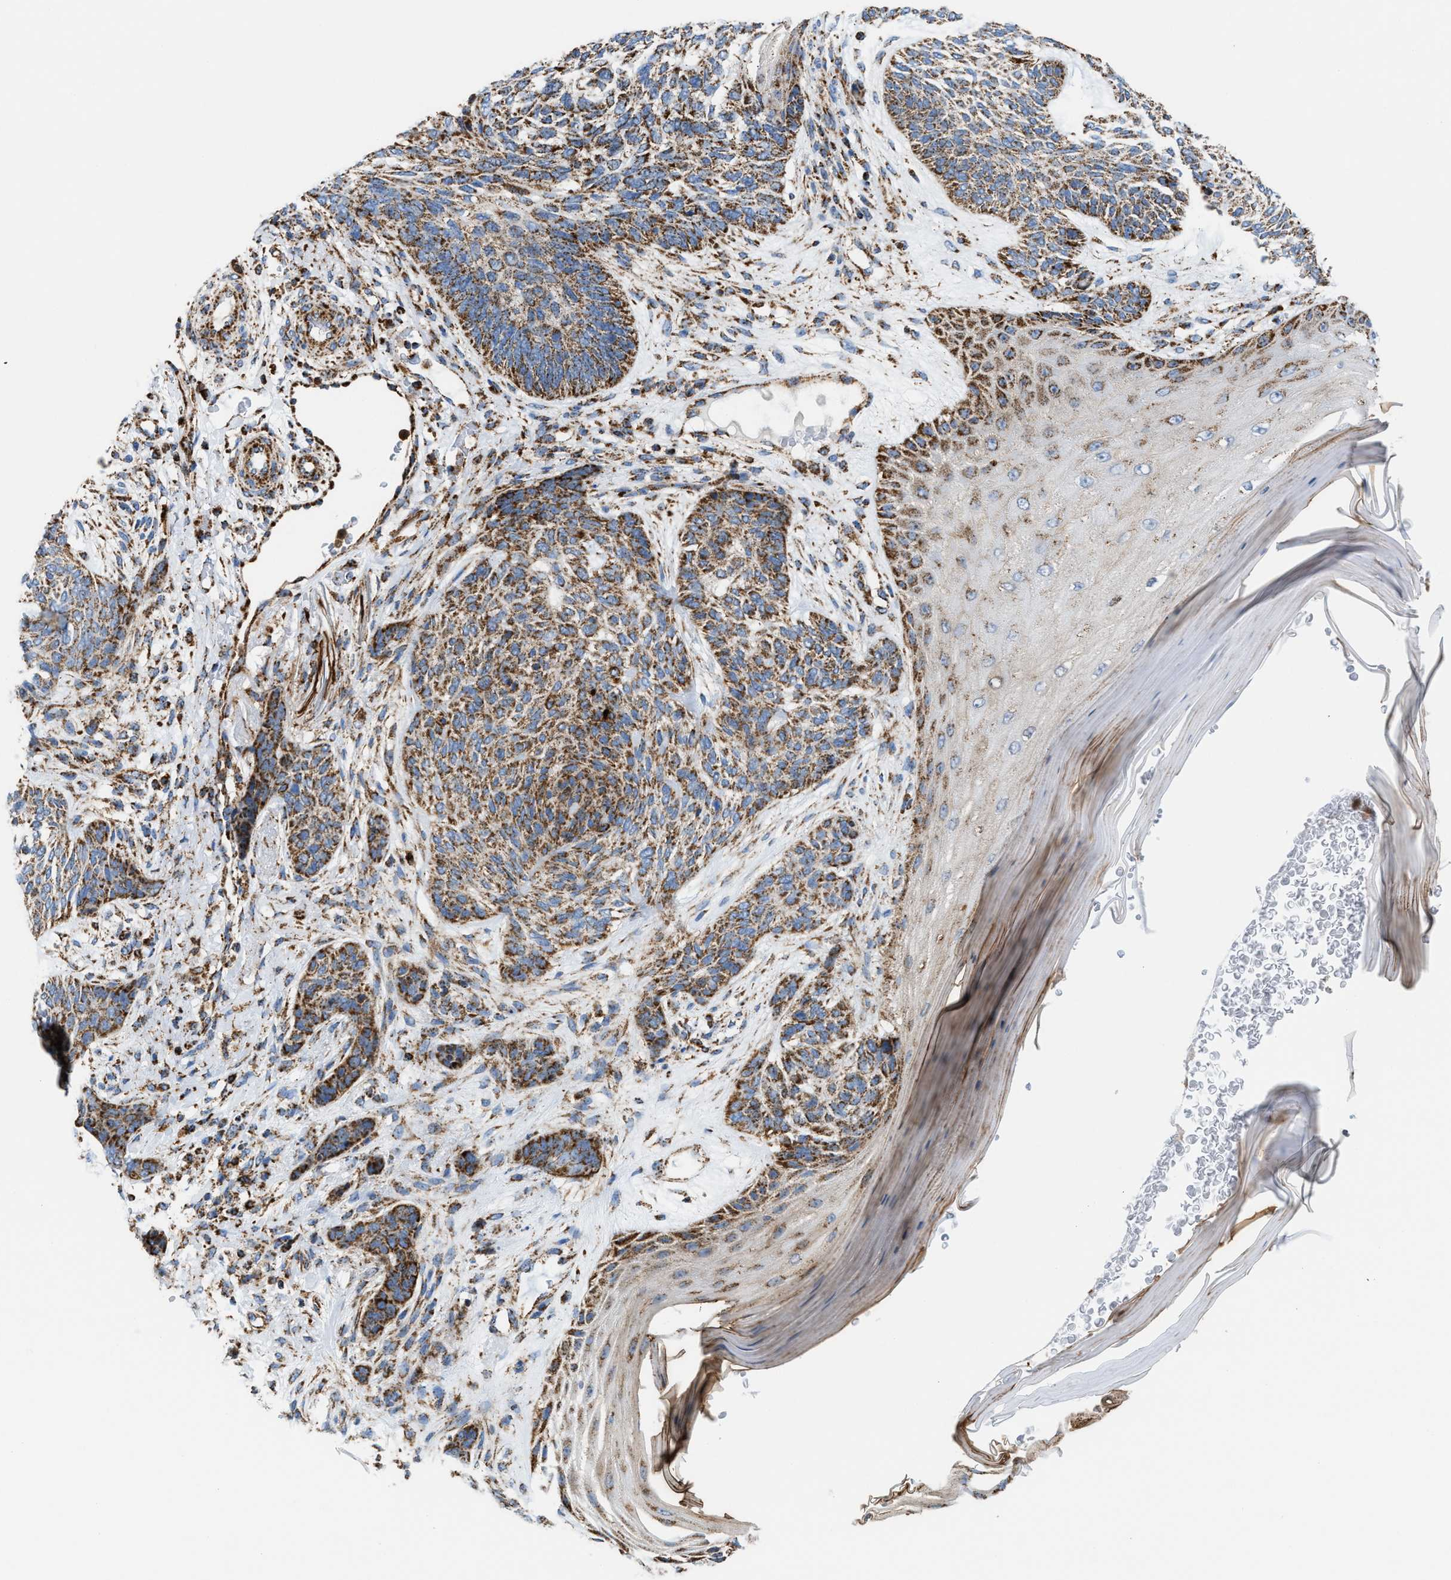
{"staining": {"intensity": "moderate", "quantity": ">75%", "location": "cytoplasmic/membranous"}, "tissue": "skin cancer", "cell_type": "Tumor cells", "image_type": "cancer", "snomed": [{"axis": "morphology", "description": "Basal cell carcinoma"}, {"axis": "topography", "description": "Skin"}], "caption": "Human skin cancer (basal cell carcinoma) stained with a brown dye shows moderate cytoplasmic/membranous positive positivity in approximately >75% of tumor cells.", "gene": "ECHS1", "patient": {"sex": "male", "age": 55}}